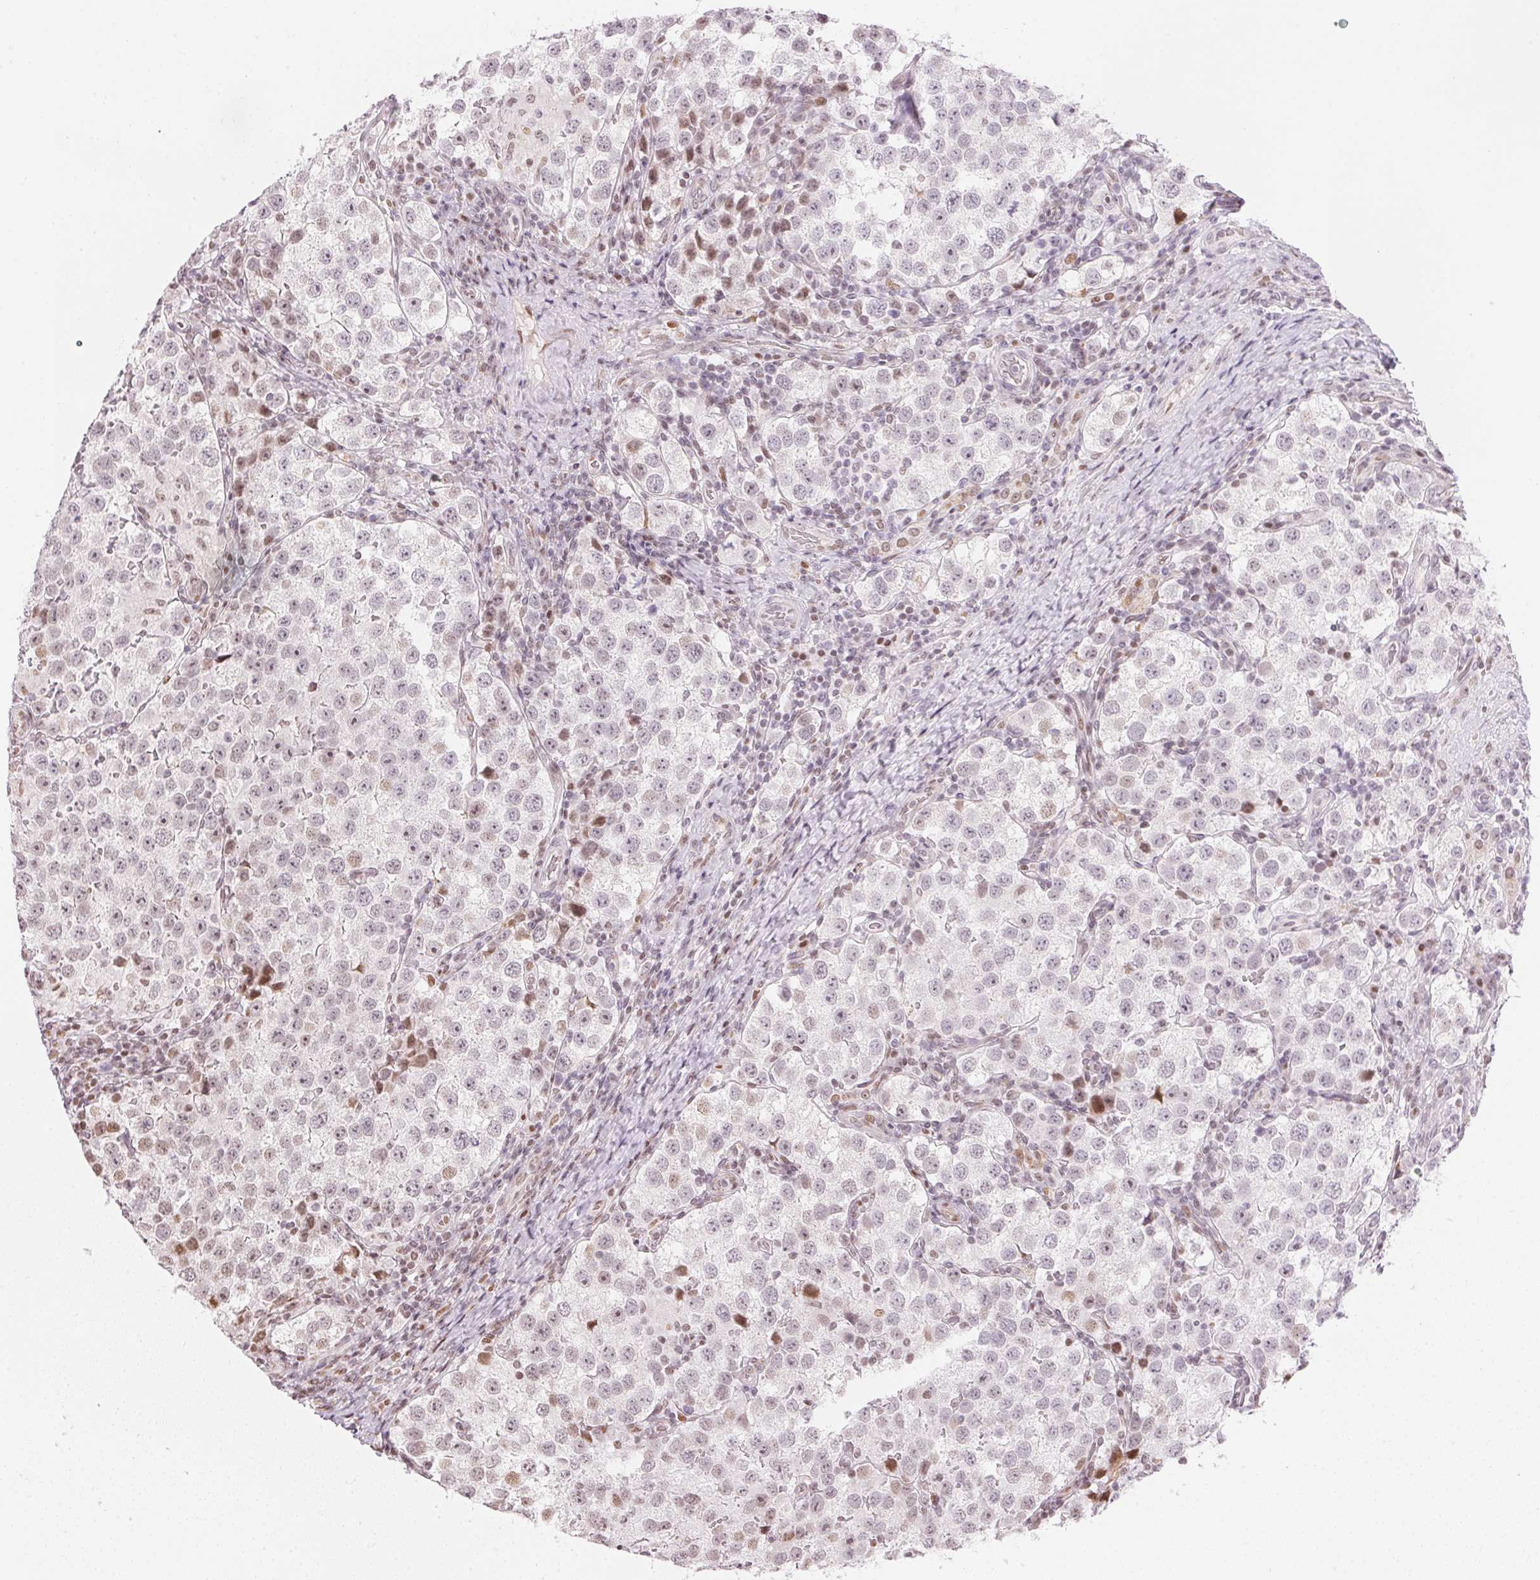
{"staining": {"intensity": "moderate", "quantity": "<25%", "location": "nuclear"}, "tissue": "testis cancer", "cell_type": "Tumor cells", "image_type": "cancer", "snomed": [{"axis": "morphology", "description": "Seminoma, NOS"}, {"axis": "topography", "description": "Testis"}], "caption": "This image reveals immunohistochemistry staining of testis cancer (seminoma), with low moderate nuclear positivity in about <25% of tumor cells.", "gene": "KAT6A", "patient": {"sex": "male", "age": 37}}